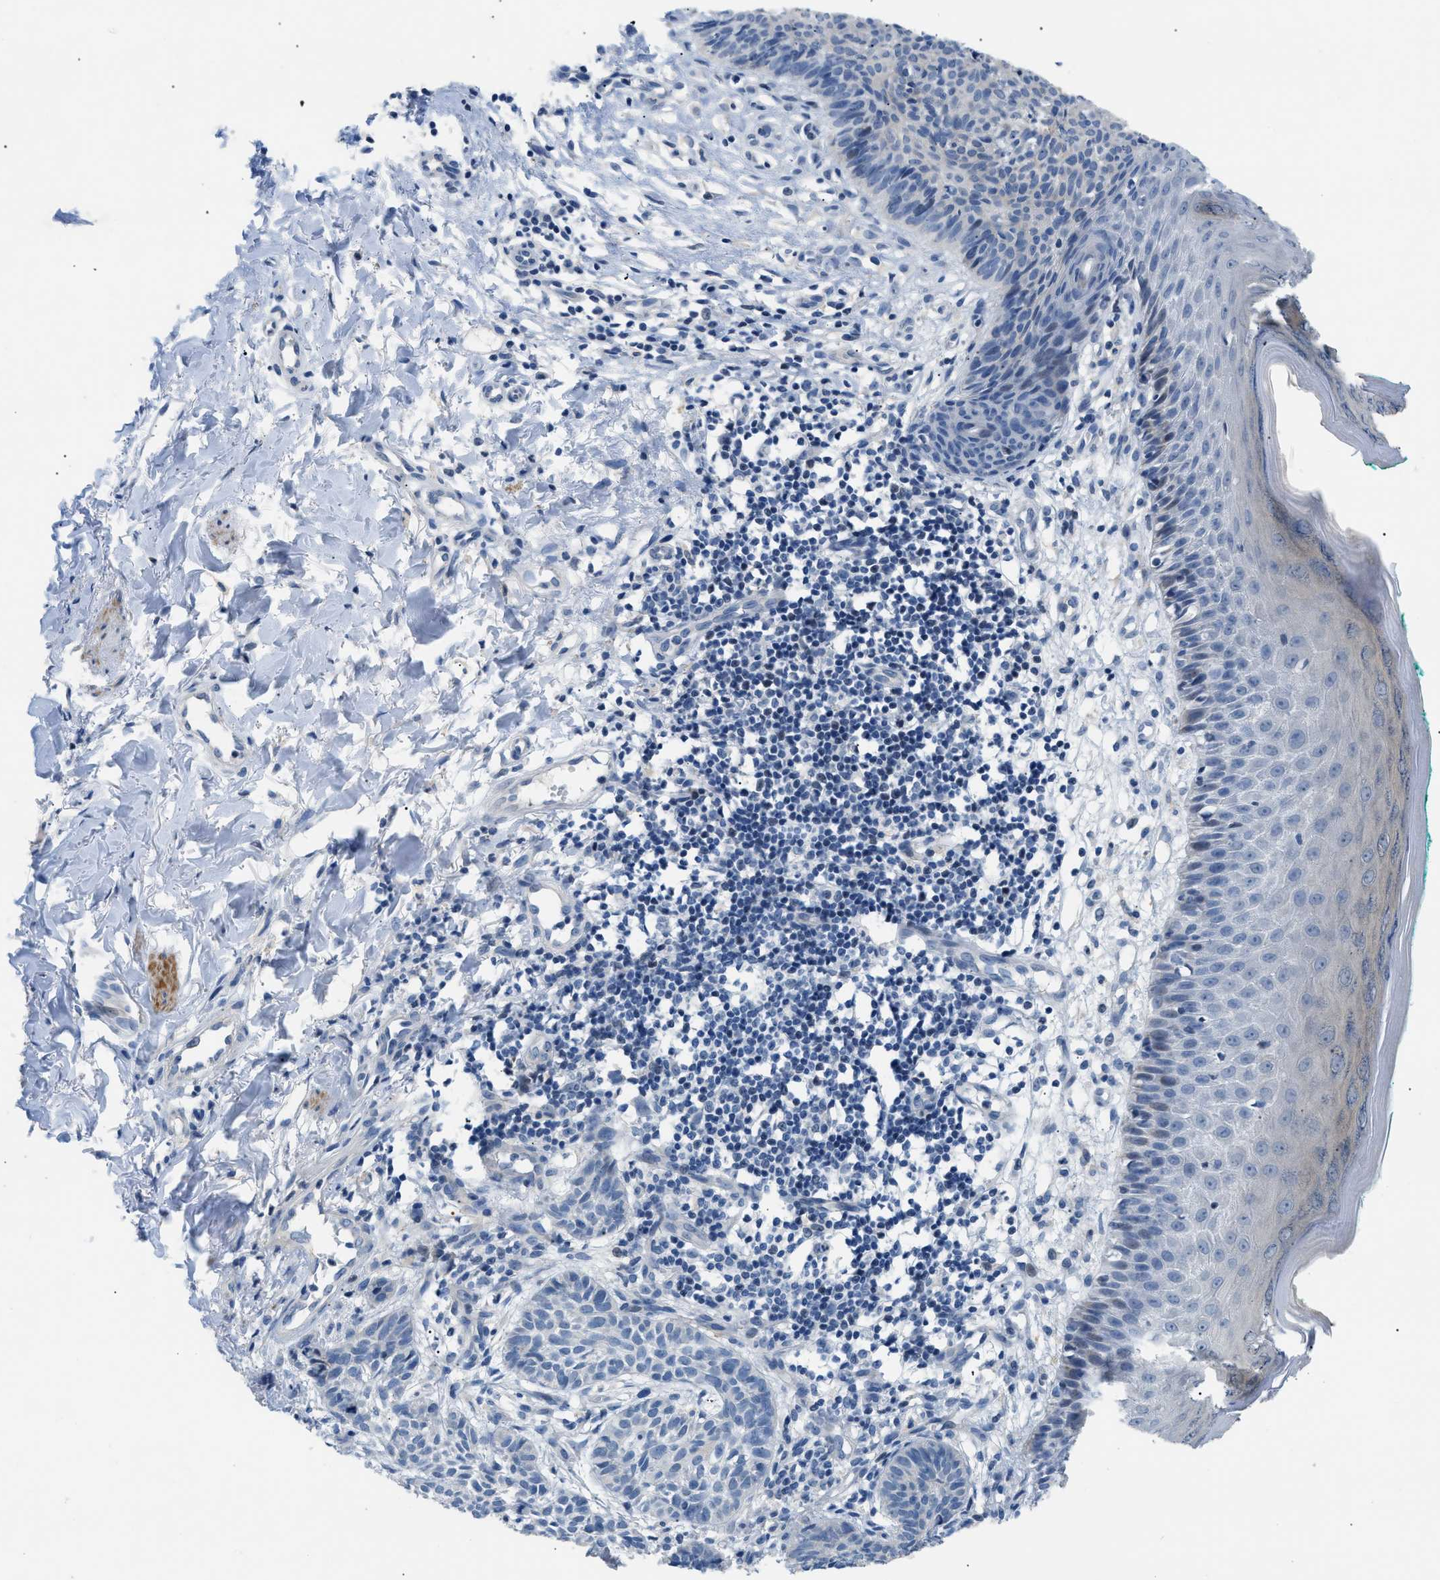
{"staining": {"intensity": "negative", "quantity": "none", "location": "none"}, "tissue": "skin cancer", "cell_type": "Tumor cells", "image_type": "cancer", "snomed": [{"axis": "morphology", "description": "Basal cell carcinoma"}, {"axis": "topography", "description": "Skin"}], "caption": "Tumor cells are negative for protein expression in human basal cell carcinoma (skin).", "gene": "FDCSP", "patient": {"sex": "male", "age": 60}}